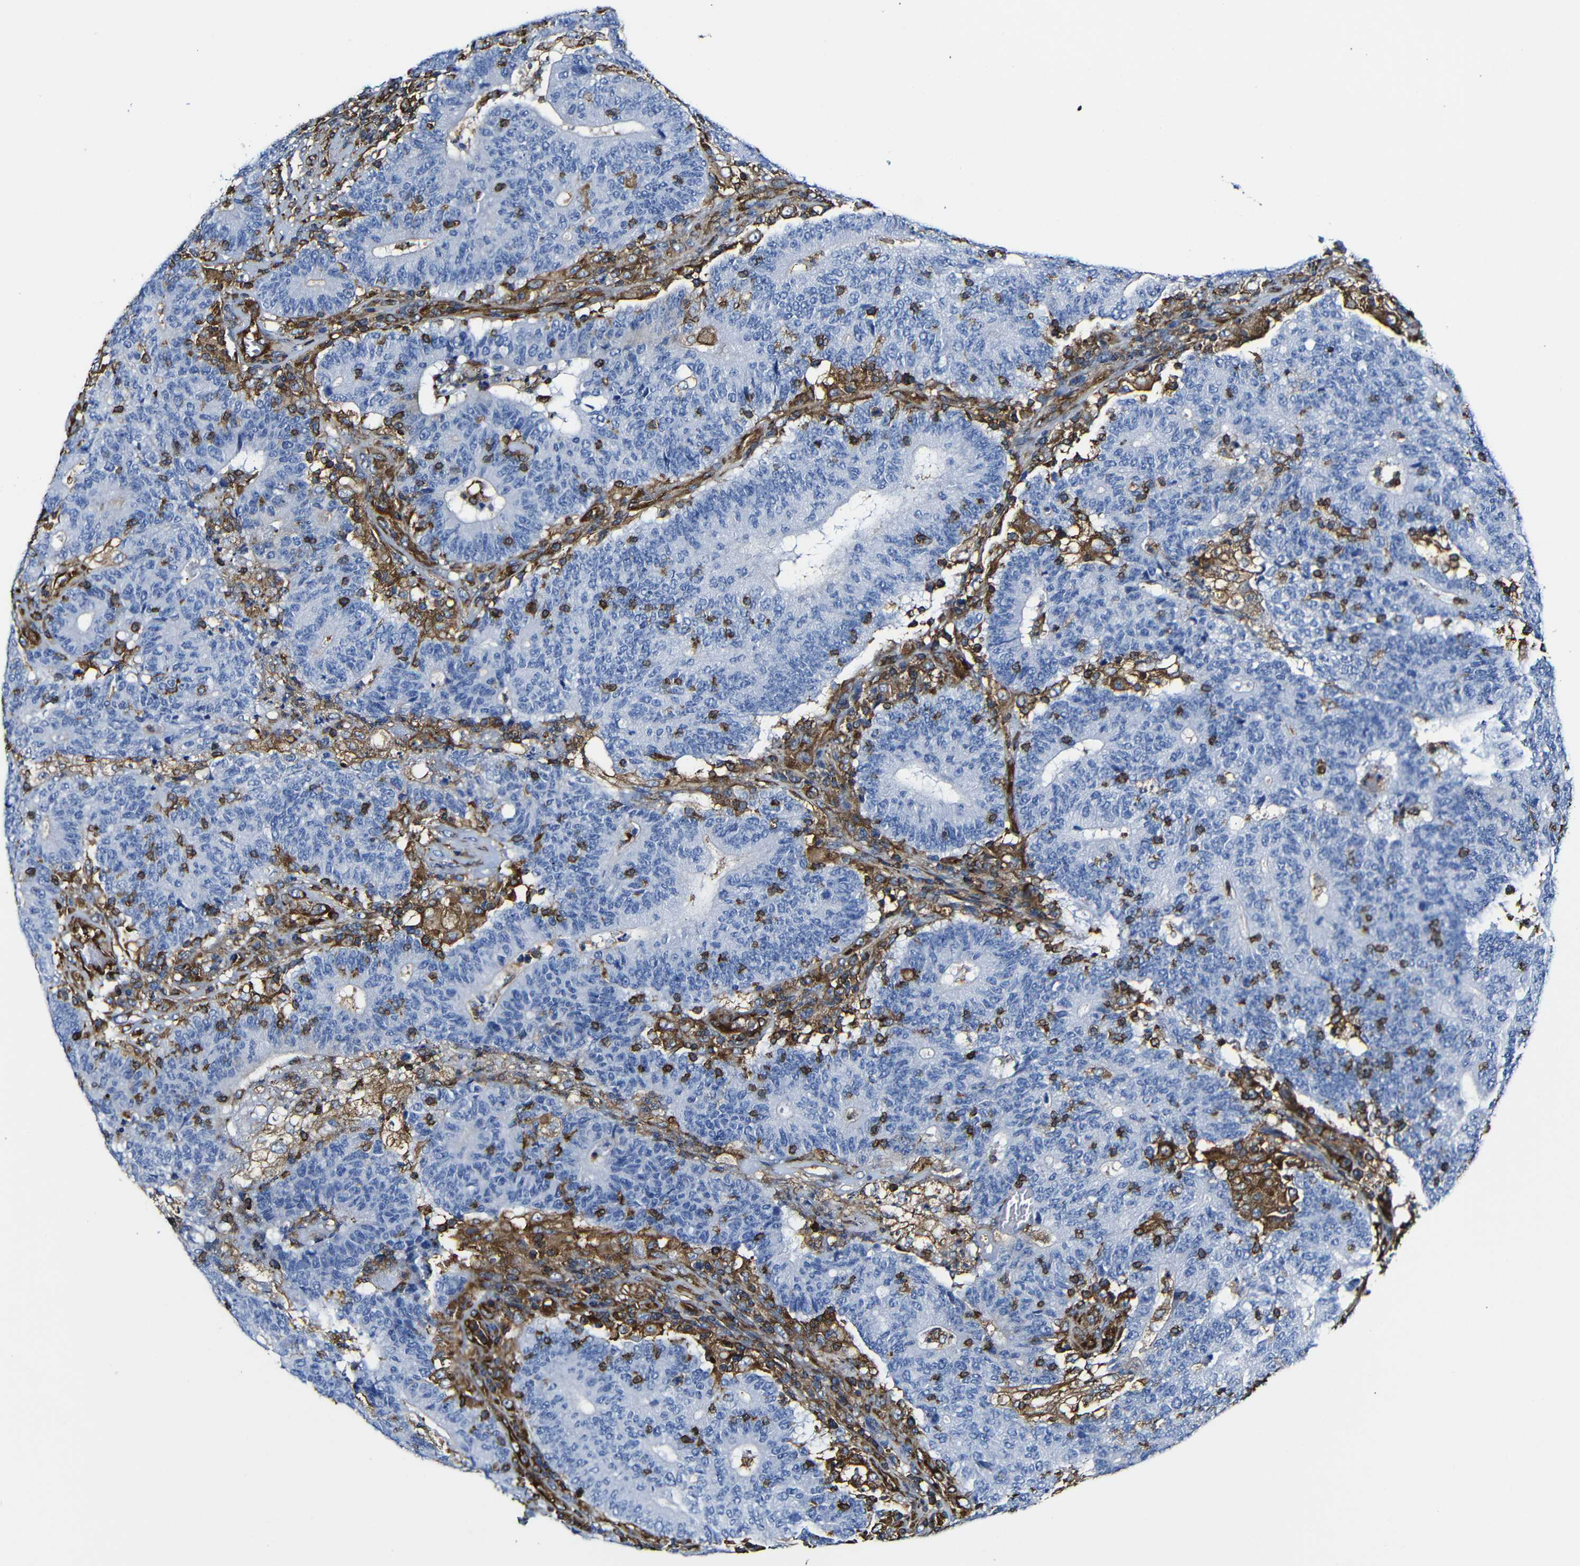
{"staining": {"intensity": "negative", "quantity": "none", "location": "none"}, "tissue": "colorectal cancer", "cell_type": "Tumor cells", "image_type": "cancer", "snomed": [{"axis": "morphology", "description": "Normal tissue, NOS"}, {"axis": "morphology", "description": "Adenocarcinoma, NOS"}, {"axis": "topography", "description": "Colon"}], "caption": "Protein analysis of colorectal cancer exhibits no significant positivity in tumor cells.", "gene": "MSN", "patient": {"sex": "female", "age": 75}}